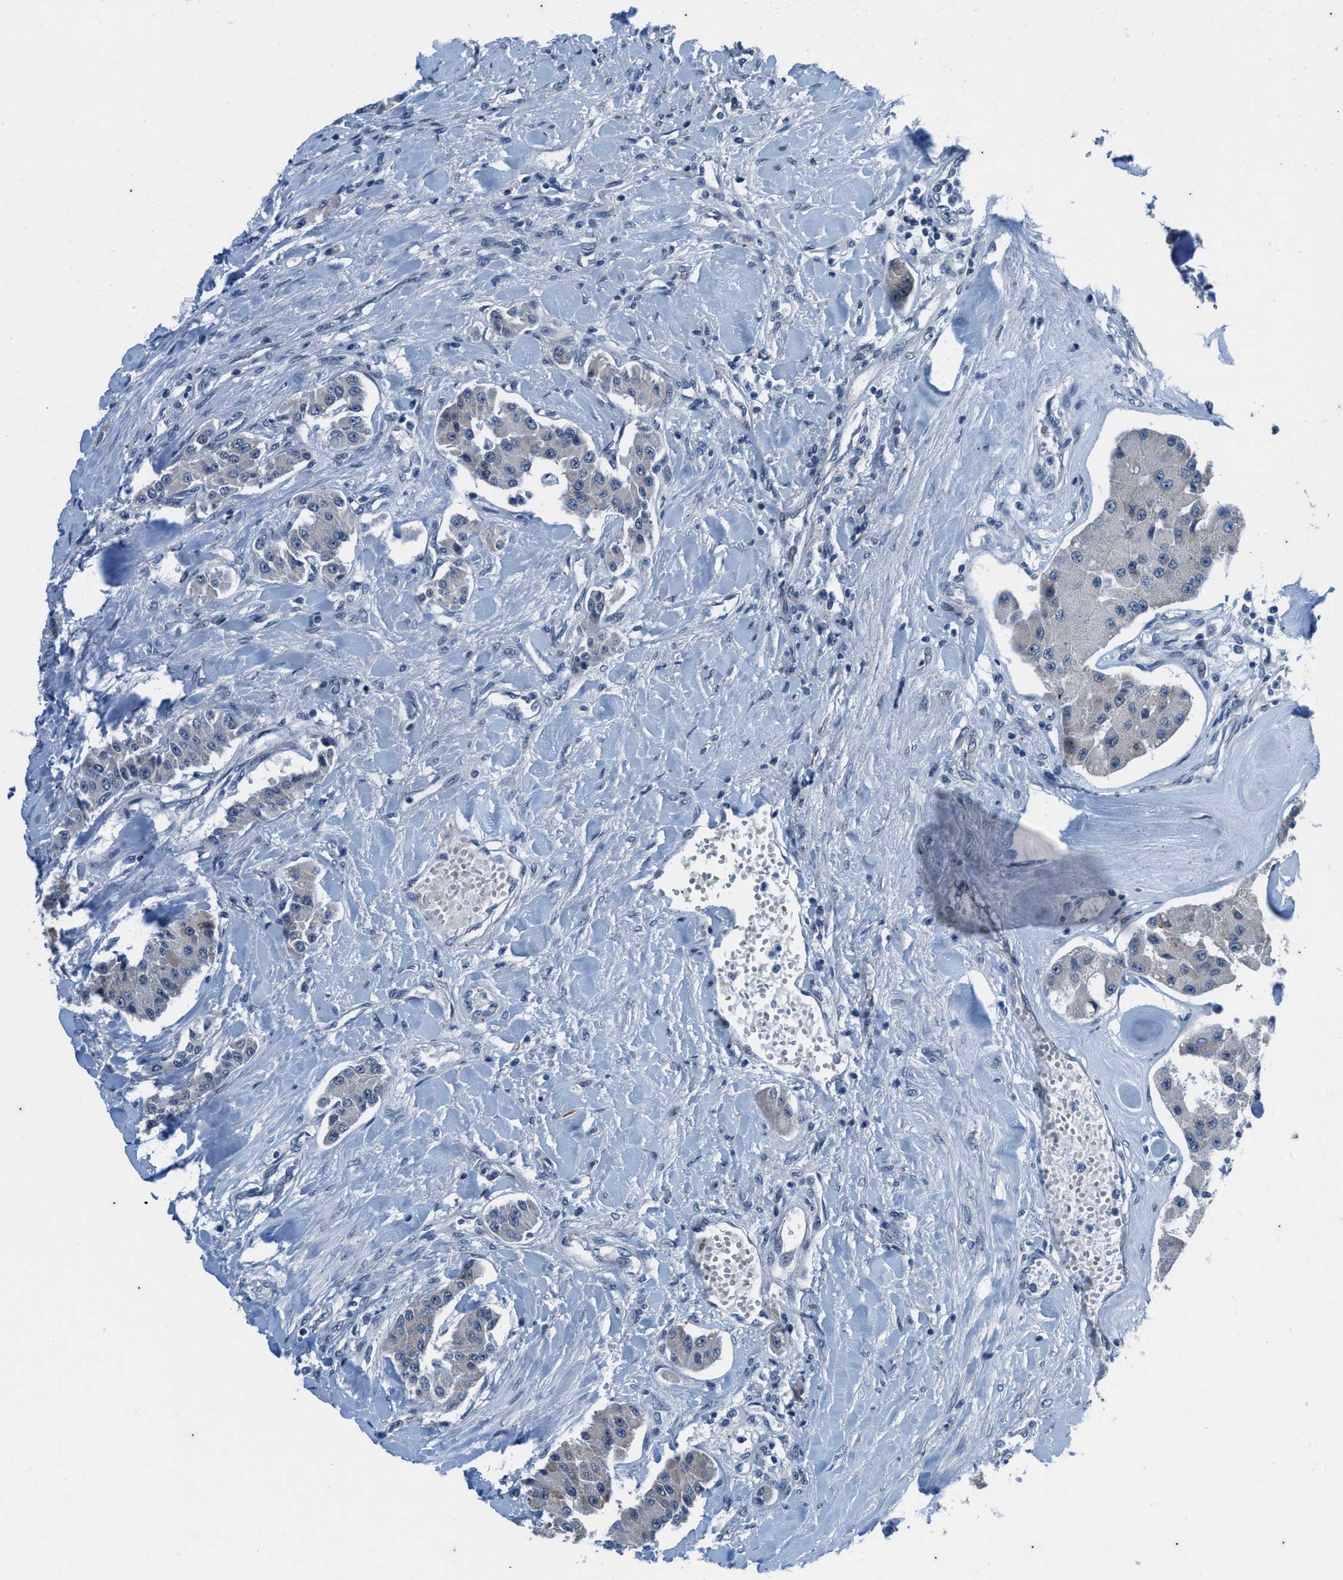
{"staining": {"intensity": "negative", "quantity": "none", "location": "none"}, "tissue": "carcinoid", "cell_type": "Tumor cells", "image_type": "cancer", "snomed": [{"axis": "morphology", "description": "Carcinoid, malignant, NOS"}, {"axis": "topography", "description": "Pancreas"}], "caption": "Human carcinoid (malignant) stained for a protein using immunohistochemistry (IHC) reveals no positivity in tumor cells.", "gene": "KIF24", "patient": {"sex": "male", "age": 41}}